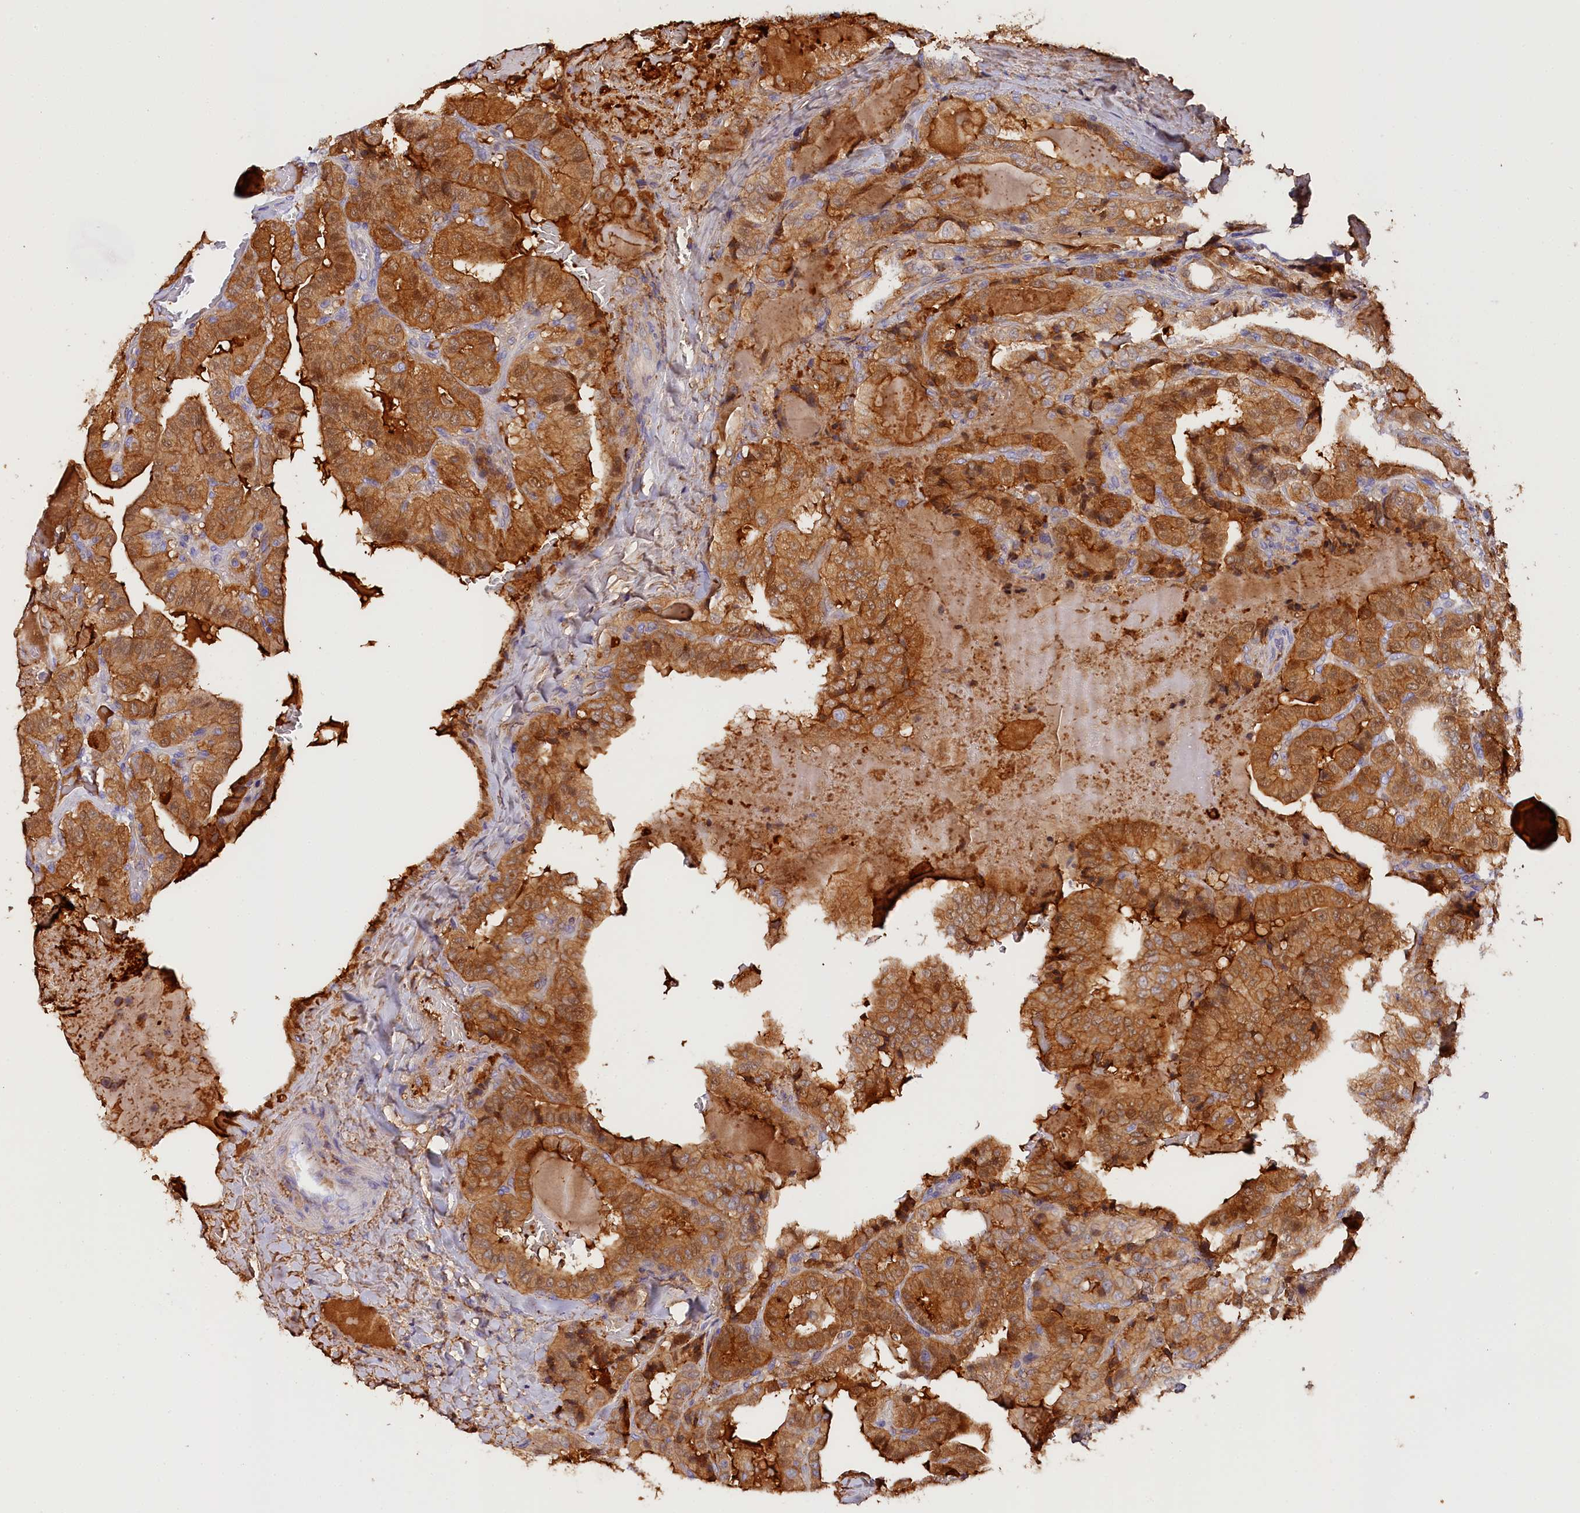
{"staining": {"intensity": "moderate", "quantity": ">75%", "location": "cytoplasmic/membranous"}, "tissue": "thyroid cancer", "cell_type": "Tumor cells", "image_type": "cancer", "snomed": [{"axis": "morphology", "description": "Papillary adenocarcinoma, NOS"}, {"axis": "topography", "description": "Thyroid gland"}], "caption": "IHC photomicrograph of thyroid papillary adenocarcinoma stained for a protein (brown), which reveals medium levels of moderate cytoplasmic/membranous staining in approximately >75% of tumor cells.", "gene": "KATNB1", "patient": {"sex": "male", "age": 77}}